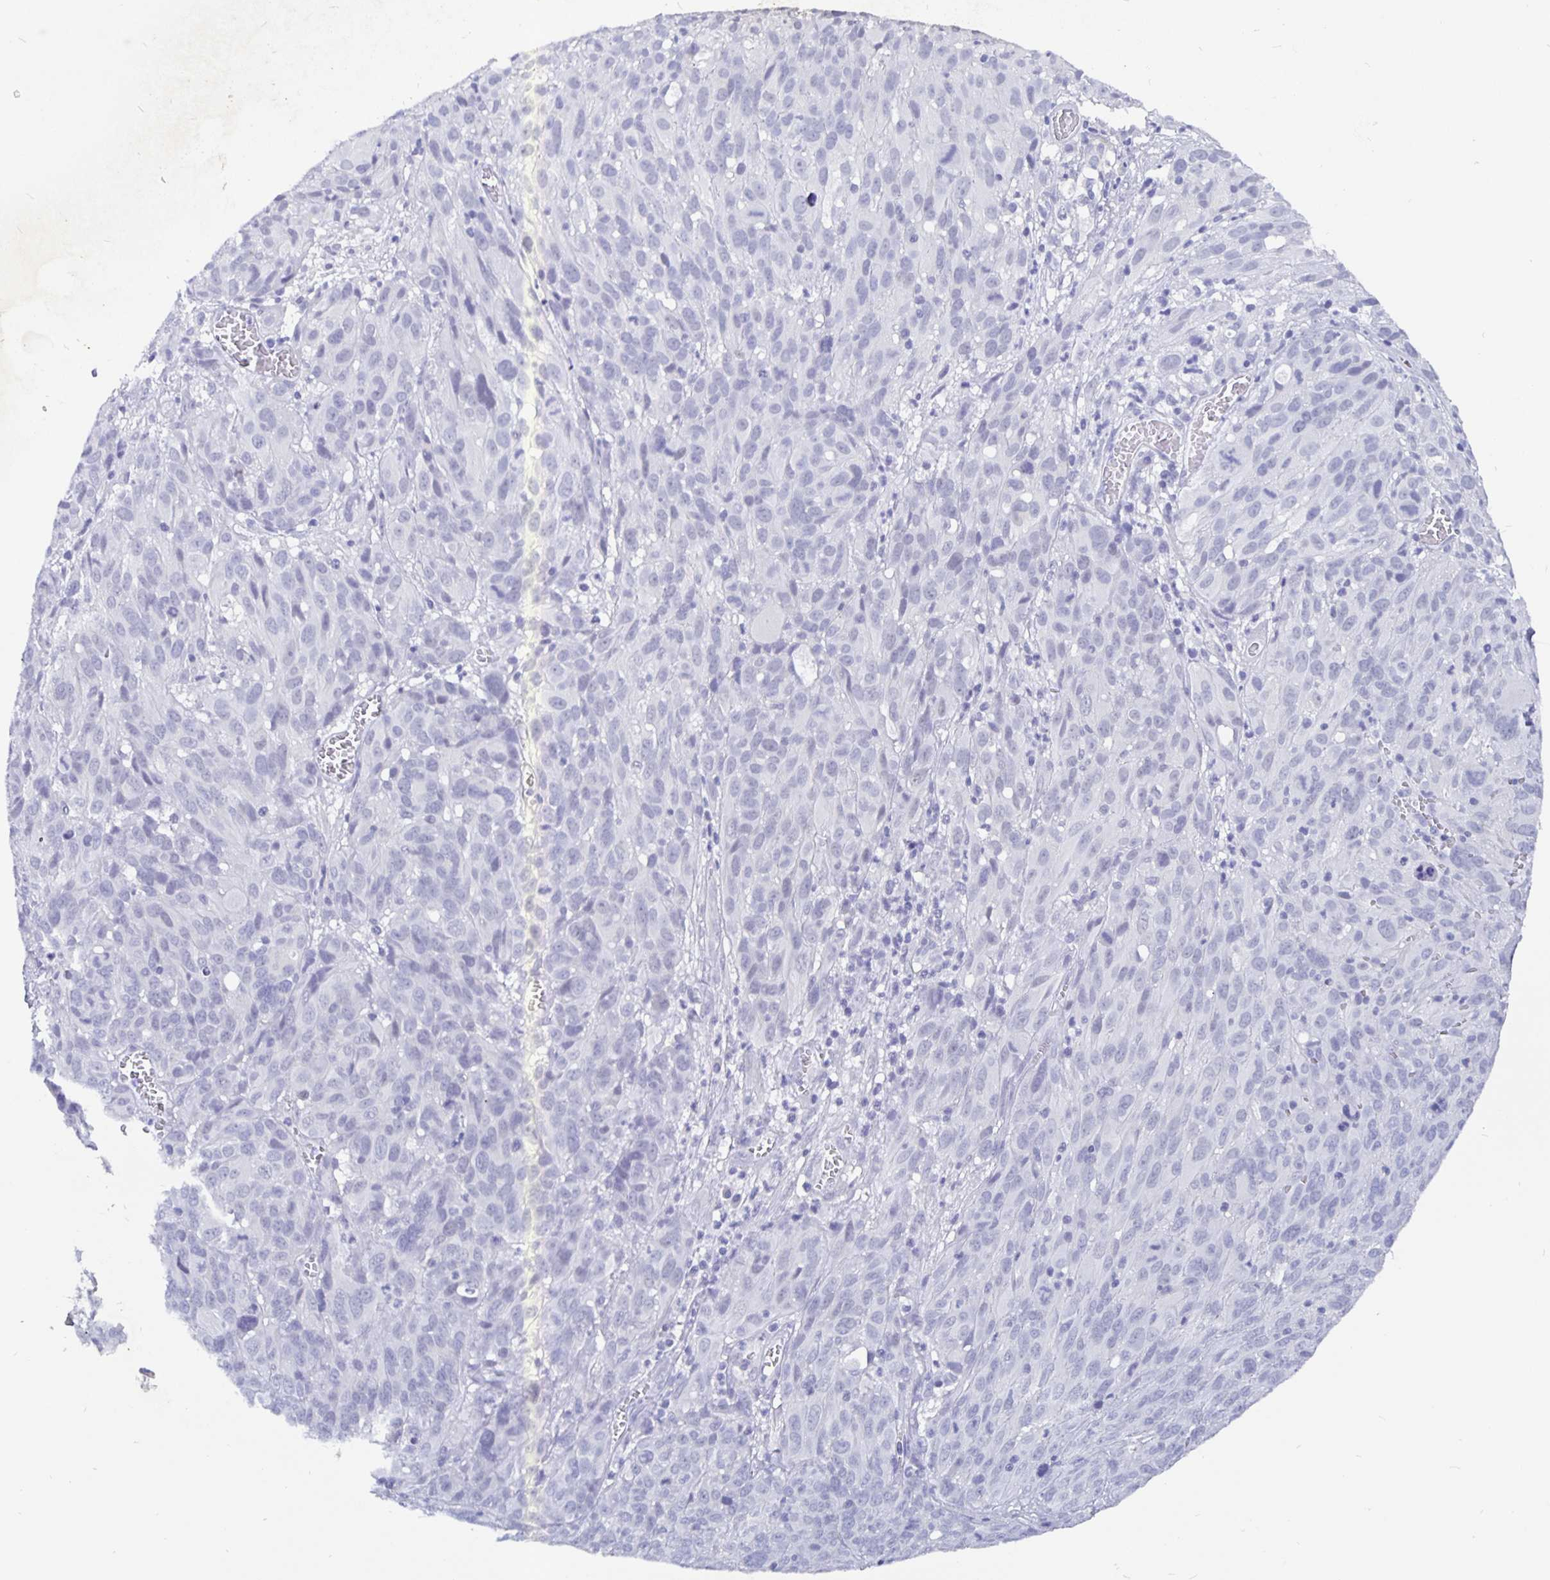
{"staining": {"intensity": "negative", "quantity": "none", "location": "none"}, "tissue": "melanoma", "cell_type": "Tumor cells", "image_type": "cancer", "snomed": [{"axis": "morphology", "description": "Malignant melanoma, NOS"}, {"axis": "topography", "description": "Skin"}], "caption": "A high-resolution histopathology image shows immunohistochemistry (IHC) staining of malignant melanoma, which exhibits no significant expression in tumor cells.", "gene": "ODF3B", "patient": {"sex": "male", "age": 51}}